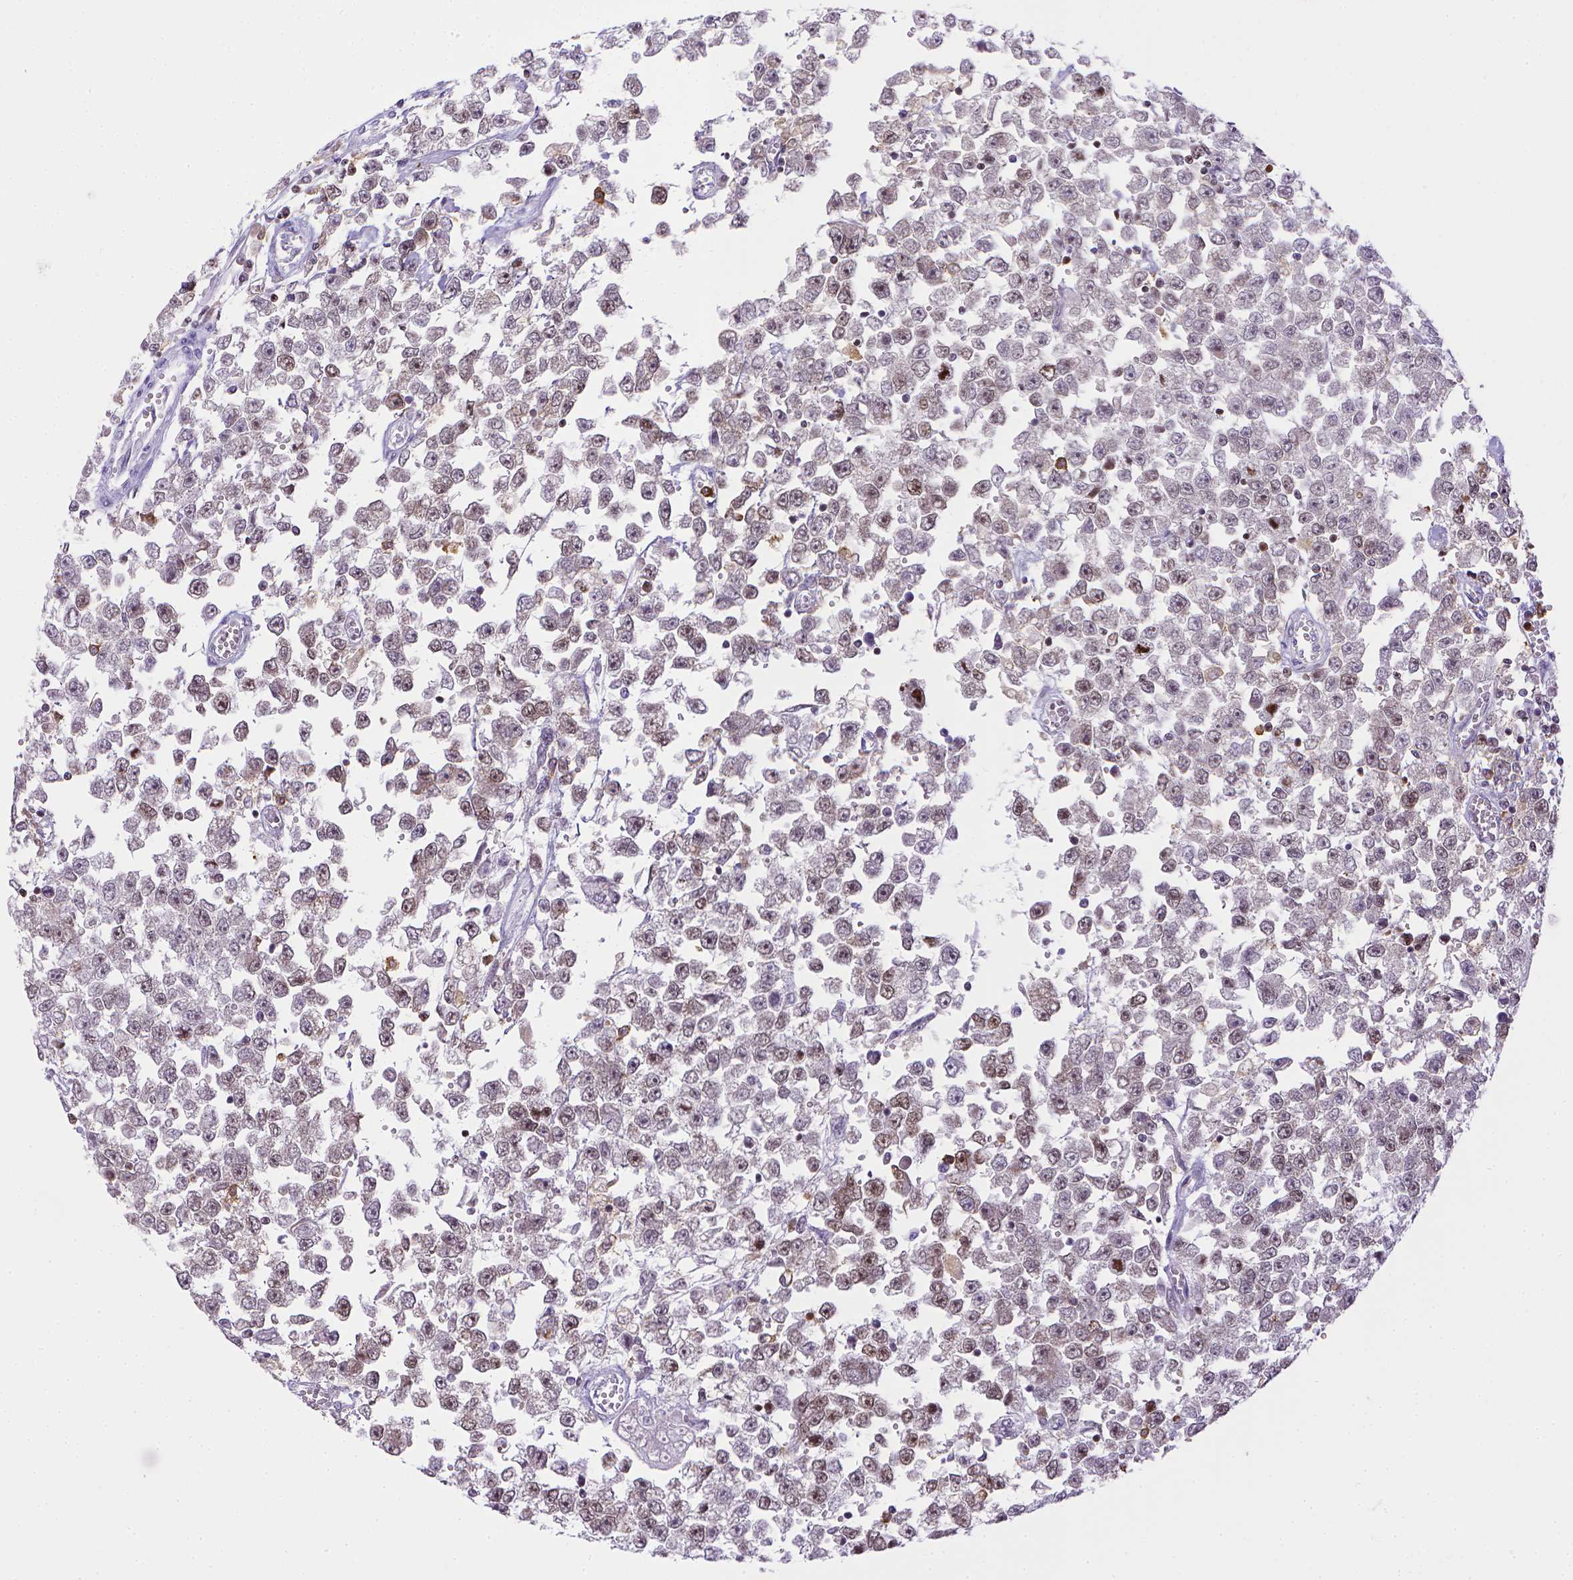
{"staining": {"intensity": "moderate", "quantity": "25%-75%", "location": "nuclear"}, "tissue": "testis cancer", "cell_type": "Tumor cells", "image_type": "cancer", "snomed": [{"axis": "morphology", "description": "Seminoma, NOS"}, {"axis": "topography", "description": "Testis"}], "caption": "Seminoma (testis) stained with IHC demonstrates moderate nuclear positivity in approximately 25%-75% of tumor cells. Nuclei are stained in blue.", "gene": "ITGAM", "patient": {"sex": "male", "age": 34}}